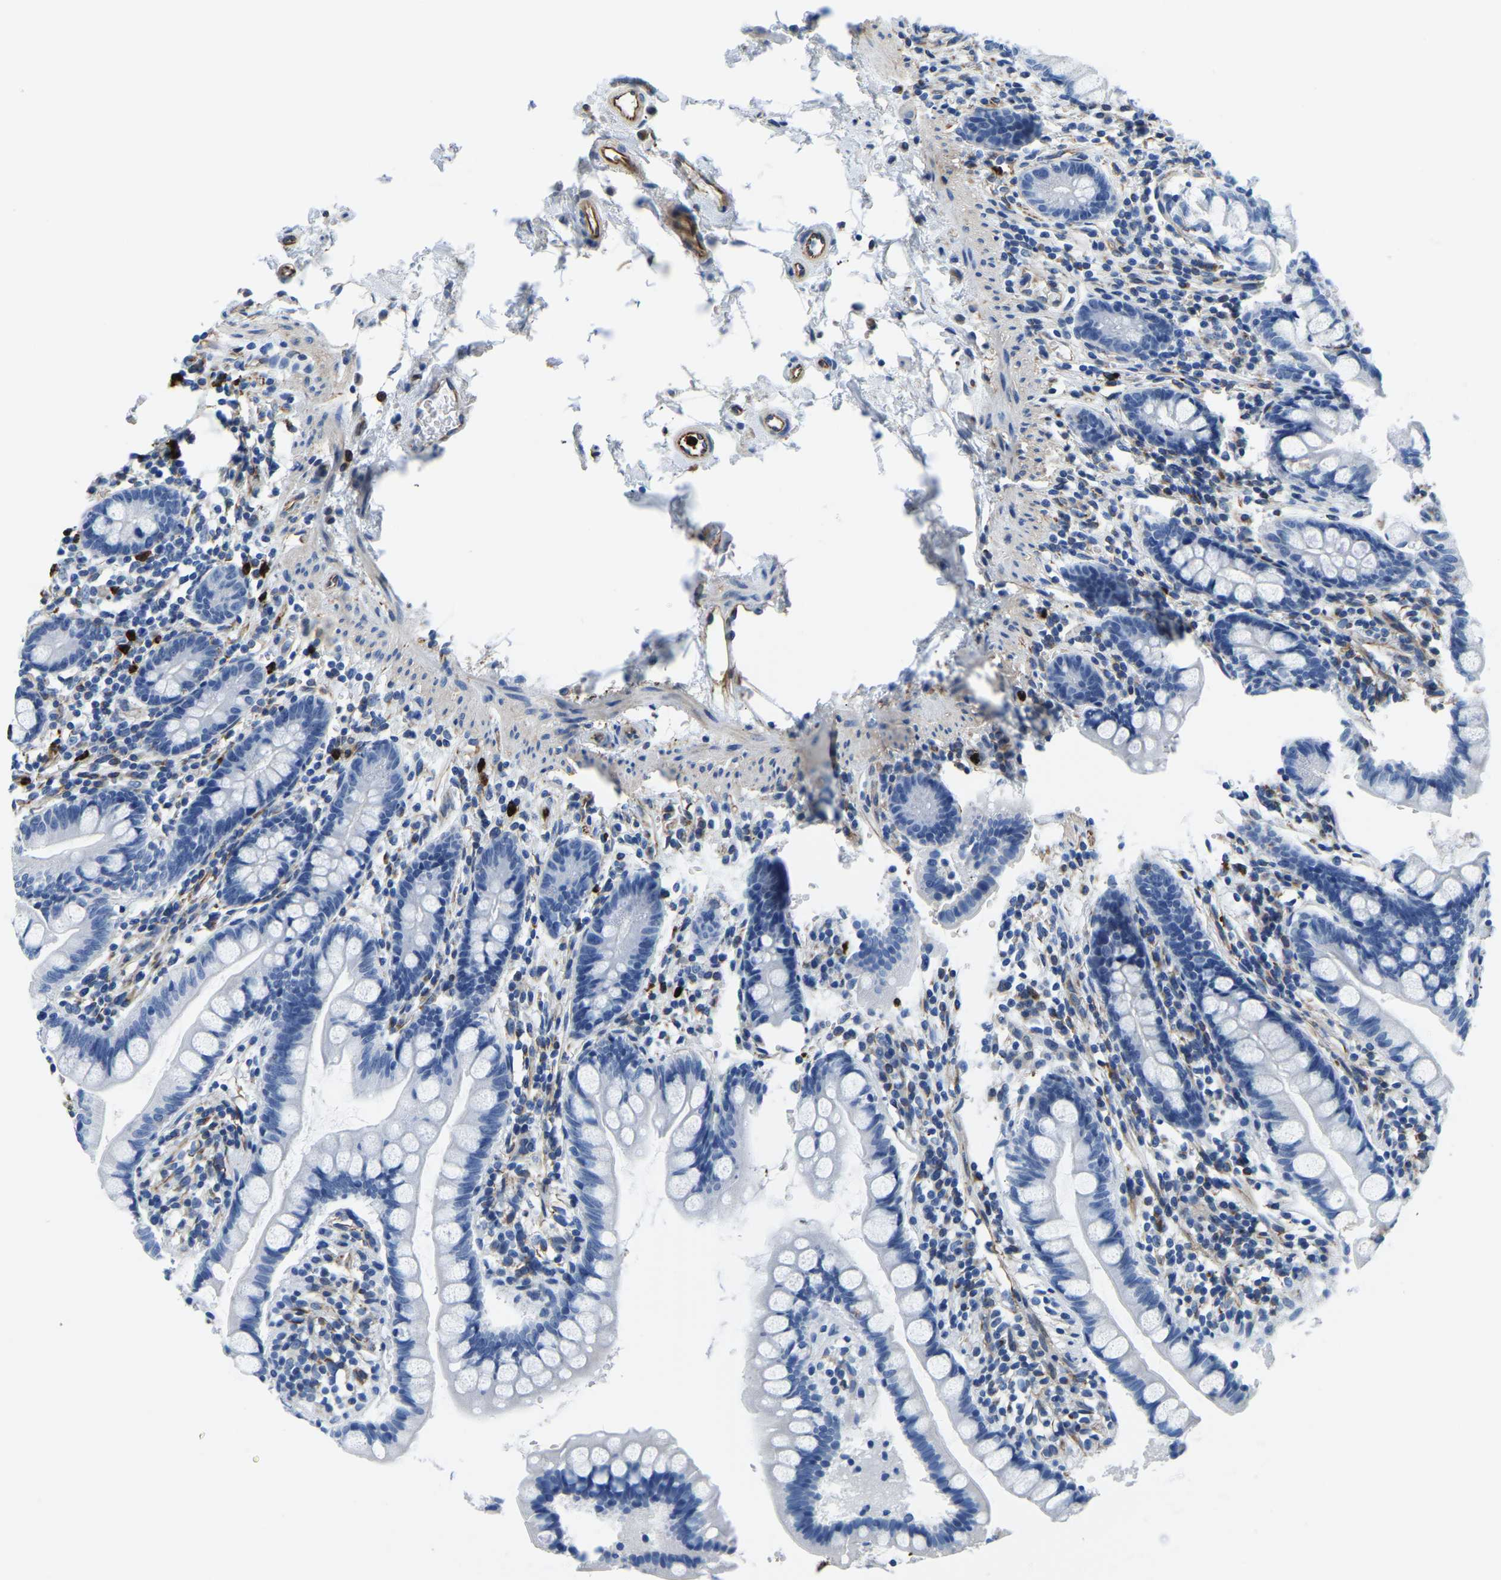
{"staining": {"intensity": "negative", "quantity": "none", "location": "none"}, "tissue": "small intestine", "cell_type": "Glandular cells", "image_type": "normal", "snomed": [{"axis": "morphology", "description": "Normal tissue, NOS"}, {"axis": "topography", "description": "Small intestine"}], "caption": "DAB (3,3'-diaminobenzidine) immunohistochemical staining of benign human small intestine exhibits no significant expression in glandular cells.", "gene": "MS4A3", "patient": {"sex": "female", "age": 84}}